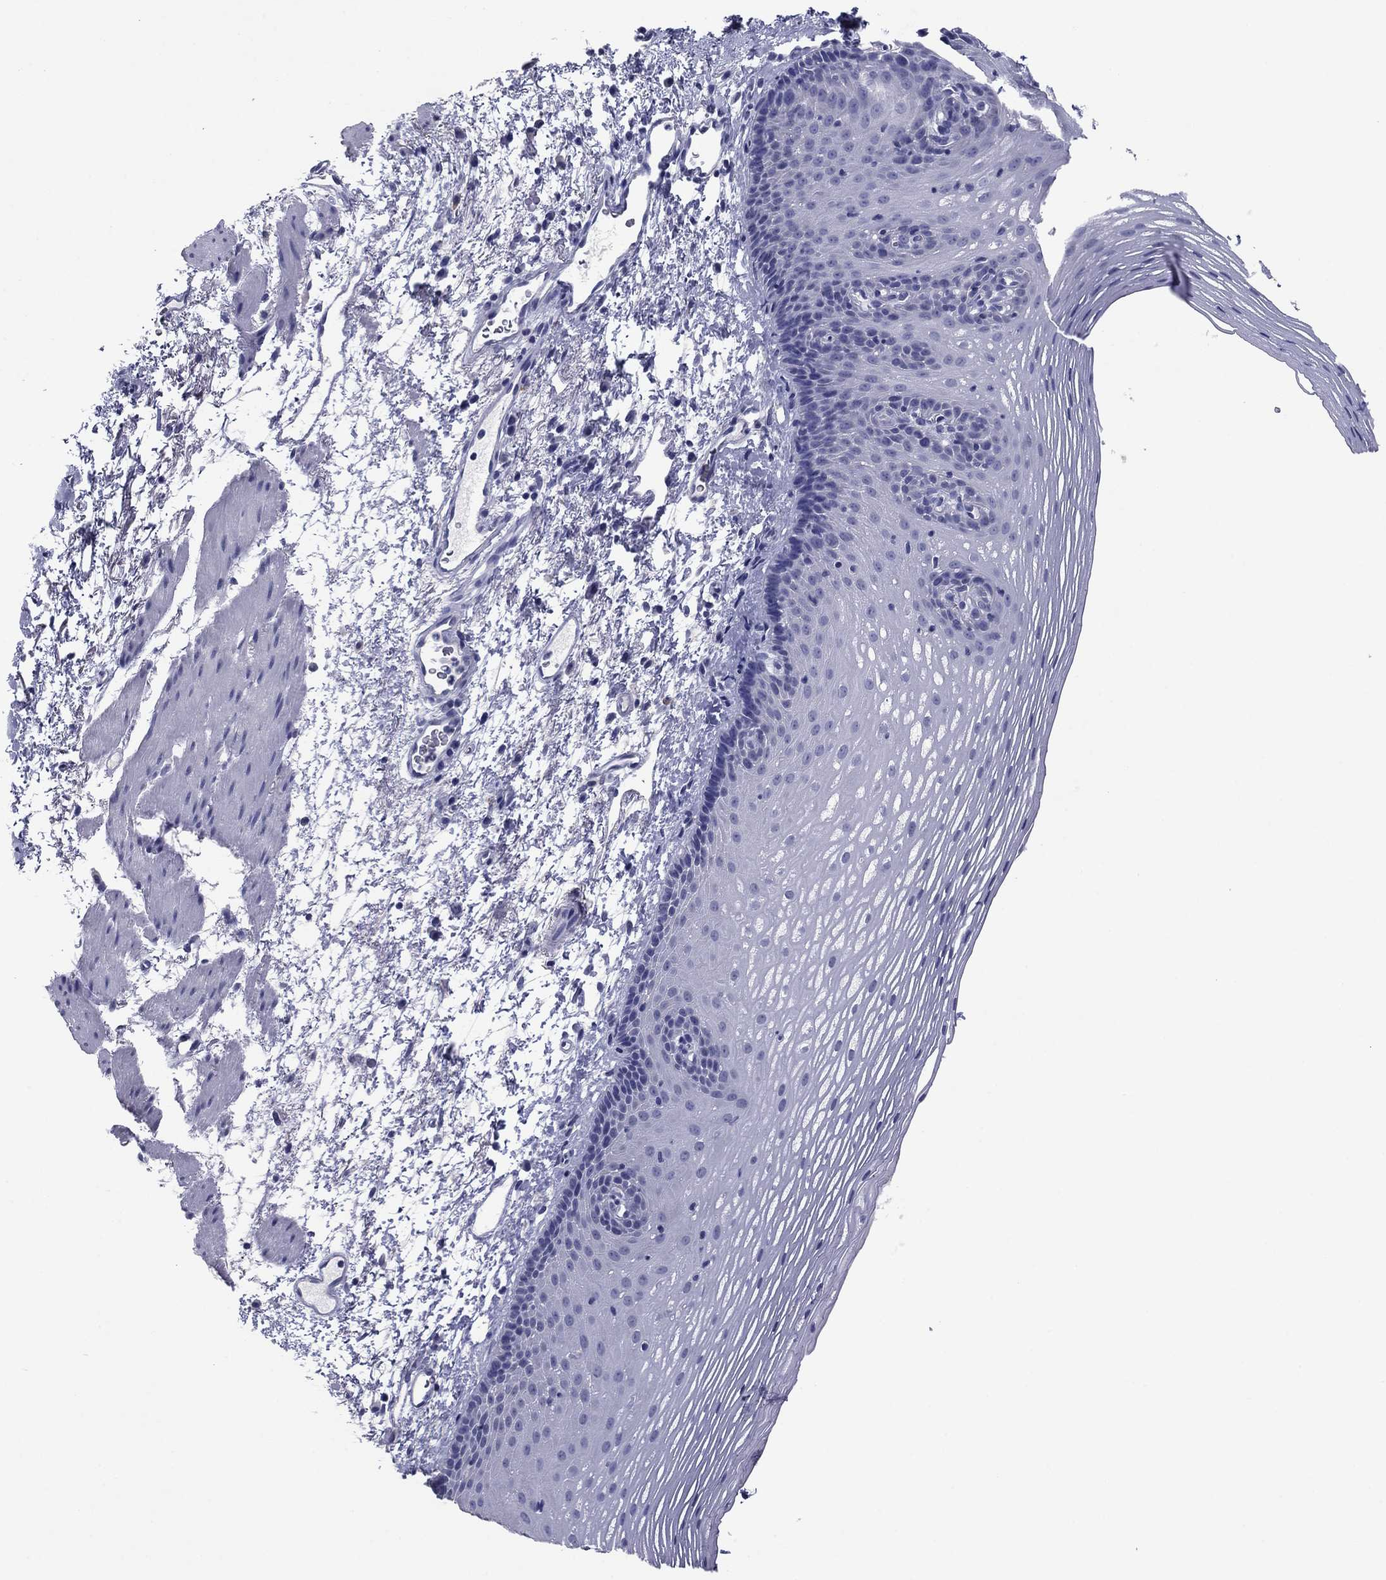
{"staining": {"intensity": "negative", "quantity": "none", "location": "none"}, "tissue": "esophagus", "cell_type": "Squamous epithelial cells", "image_type": "normal", "snomed": [{"axis": "morphology", "description": "Normal tissue, NOS"}, {"axis": "topography", "description": "Esophagus"}], "caption": "Immunohistochemistry (IHC) micrograph of unremarkable esophagus: esophagus stained with DAB (3,3'-diaminobenzidine) reveals no significant protein positivity in squamous epithelial cells.", "gene": "HAO1", "patient": {"sex": "male", "age": 76}}